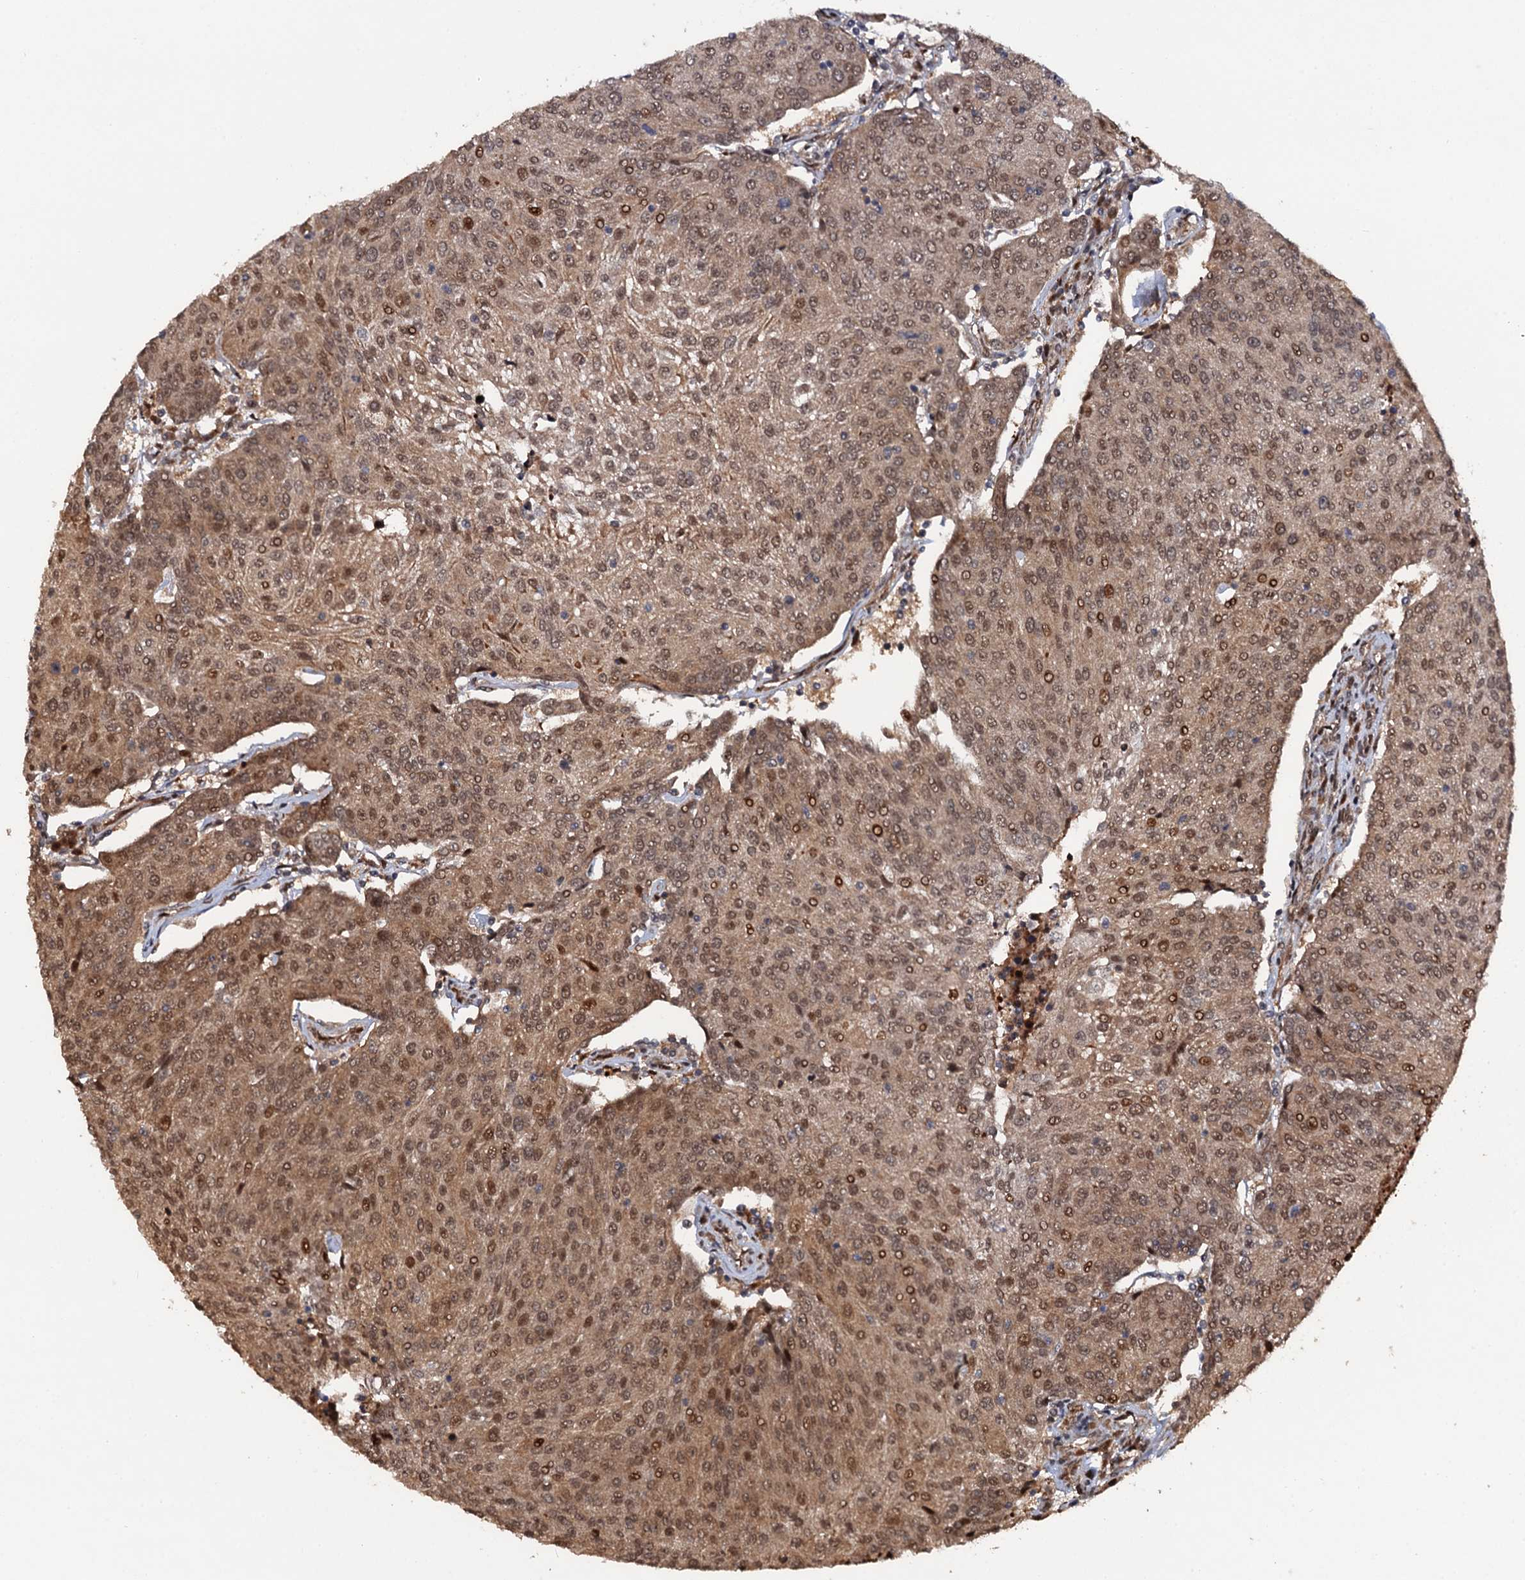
{"staining": {"intensity": "moderate", "quantity": ">75%", "location": "cytoplasmic/membranous,nuclear"}, "tissue": "urothelial cancer", "cell_type": "Tumor cells", "image_type": "cancer", "snomed": [{"axis": "morphology", "description": "Urothelial carcinoma, High grade"}, {"axis": "topography", "description": "Urinary bladder"}], "caption": "Human urothelial cancer stained with a brown dye displays moderate cytoplasmic/membranous and nuclear positive staining in approximately >75% of tumor cells.", "gene": "CDC23", "patient": {"sex": "female", "age": 85}}